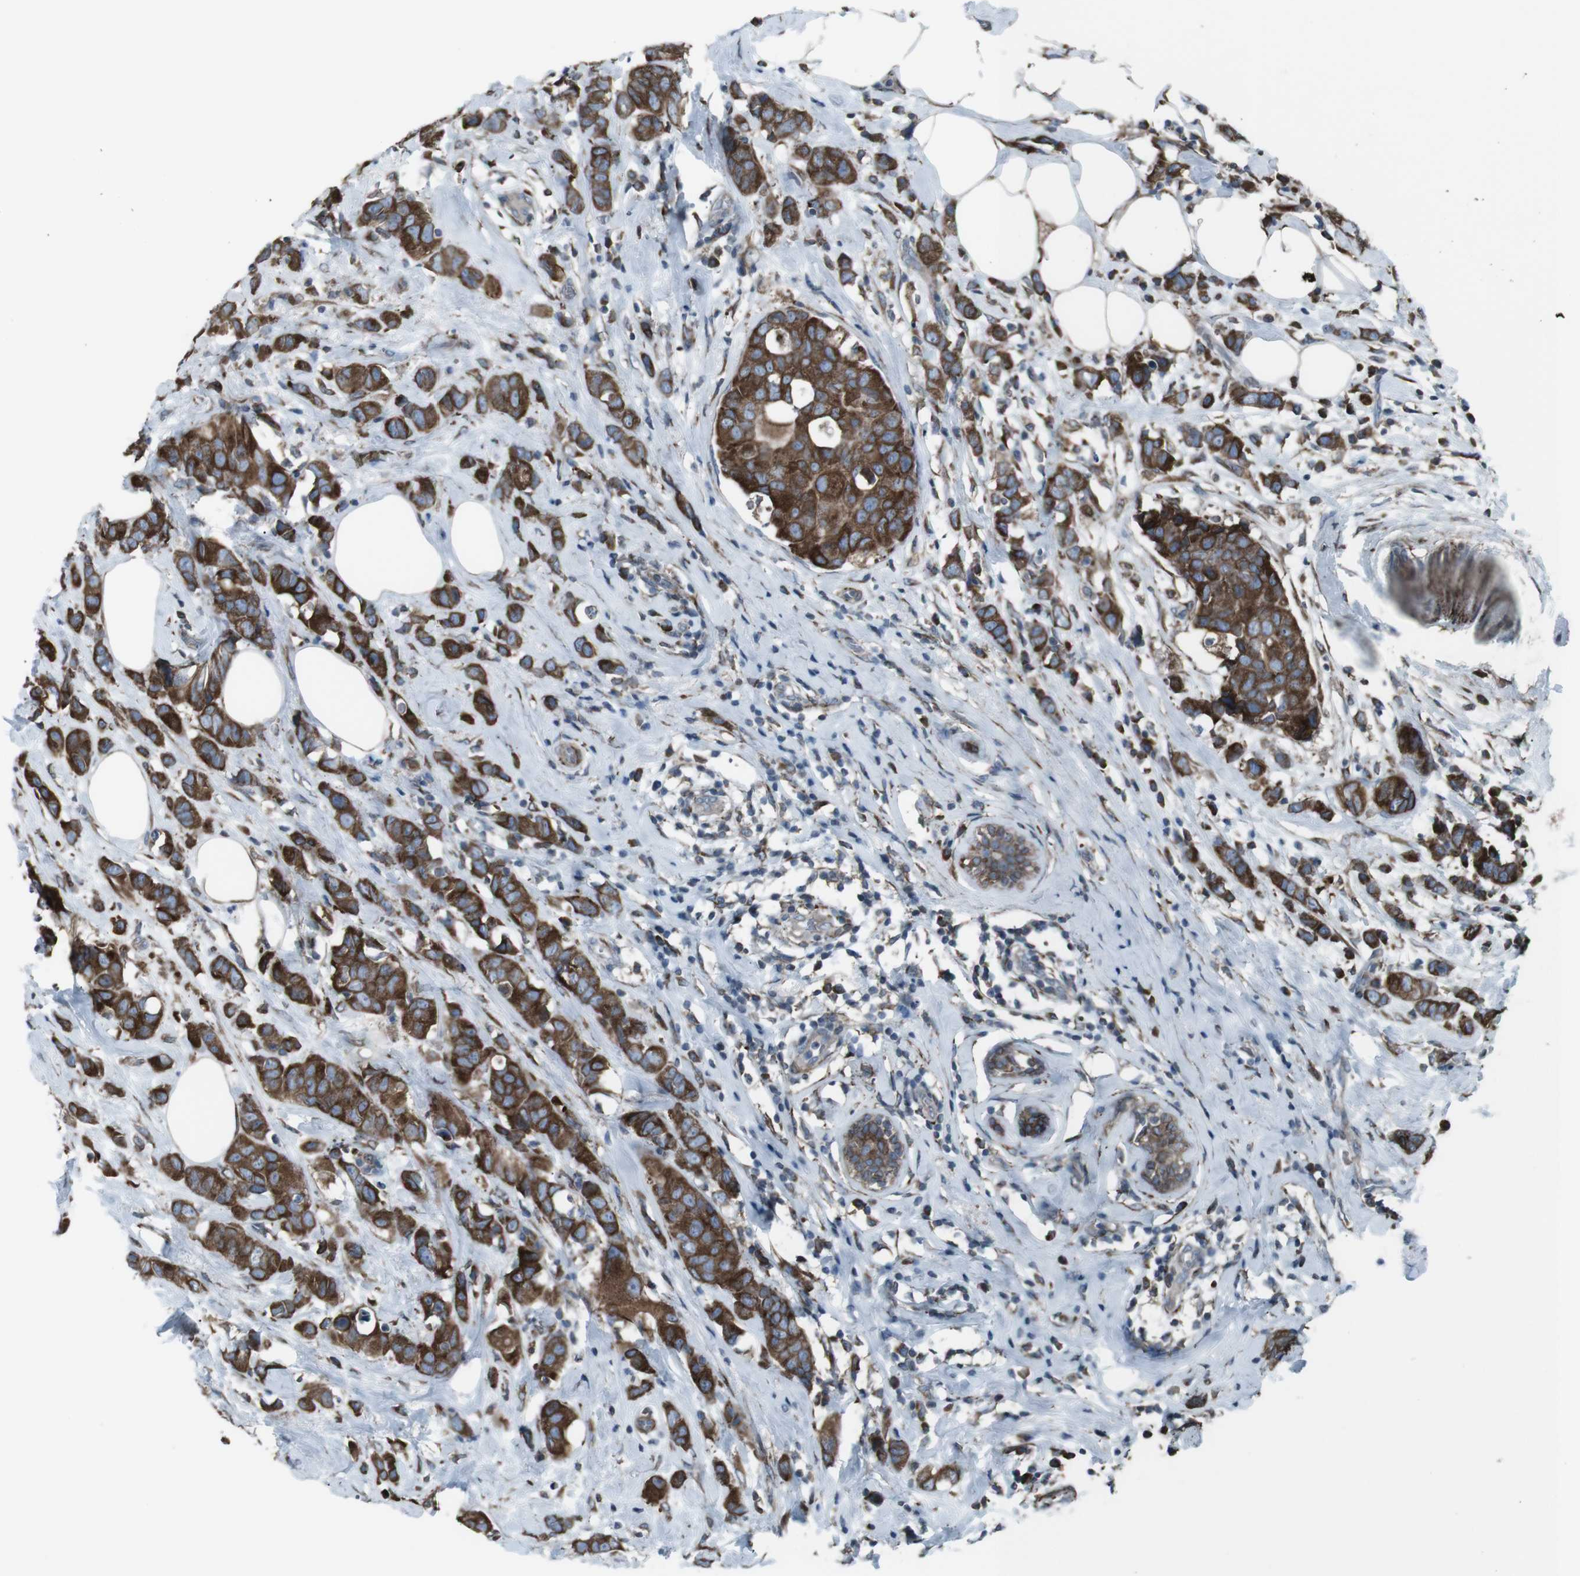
{"staining": {"intensity": "strong", "quantity": ">75%", "location": "cytoplasmic/membranous"}, "tissue": "breast cancer", "cell_type": "Tumor cells", "image_type": "cancer", "snomed": [{"axis": "morphology", "description": "Normal tissue, NOS"}, {"axis": "morphology", "description": "Duct carcinoma"}, {"axis": "topography", "description": "Breast"}], "caption": "IHC histopathology image of breast invasive ductal carcinoma stained for a protein (brown), which exhibits high levels of strong cytoplasmic/membranous positivity in approximately >75% of tumor cells.", "gene": "LNPK", "patient": {"sex": "female", "age": 50}}